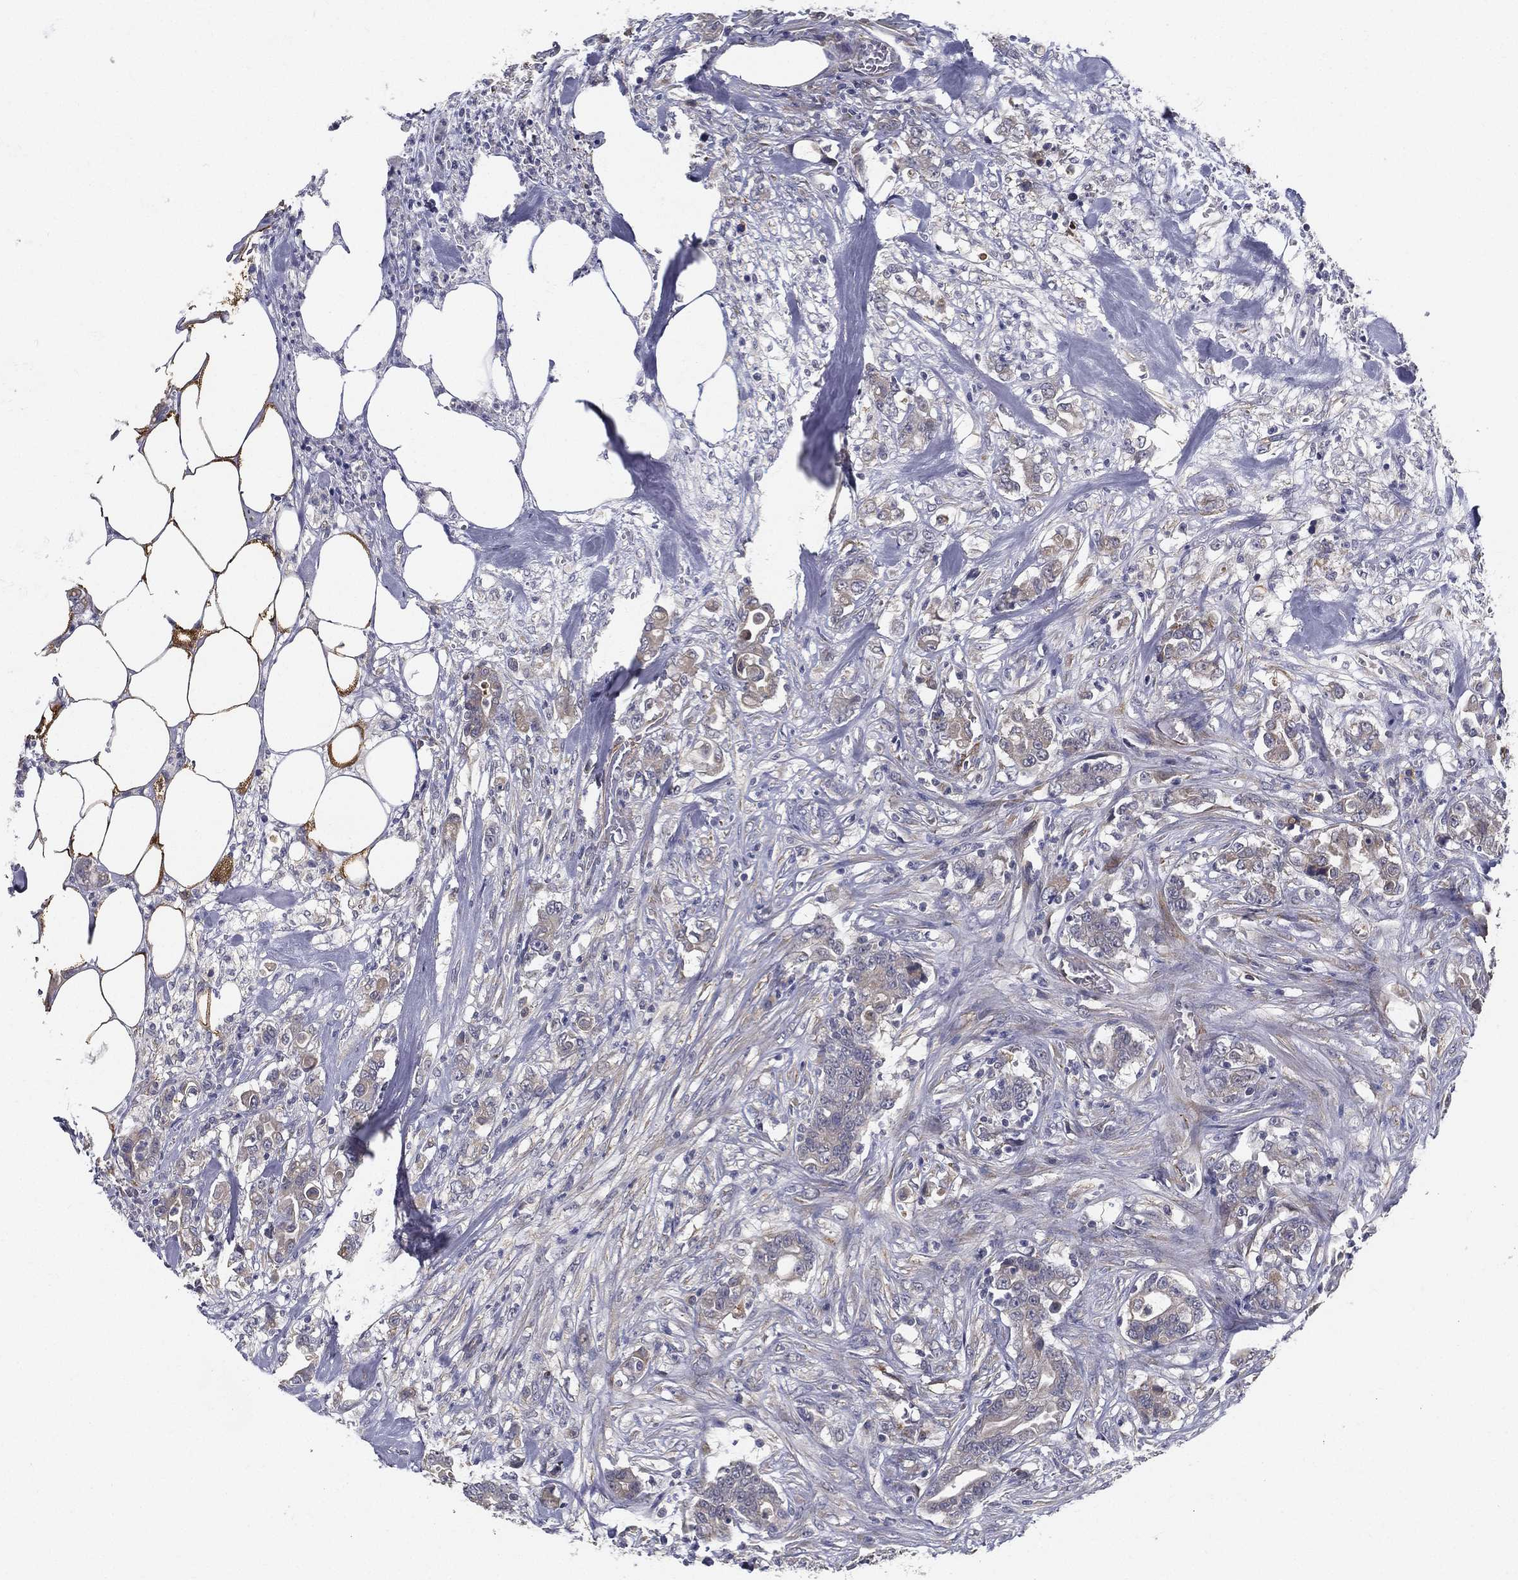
{"staining": {"intensity": "weak", "quantity": "25%-75%", "location": "cytoplasmic/membranous"}, "tissue": "colorectal cancer", "cell_type": "Tumor cells", "image_type": "cancer", "snomed": [{"axis": "morphology", "description": "Adenocarcinoma, NOS"}, {"axis": "topography", "description": "Colon"}], "caption": "A histopathology image of colorectal cancer stained for a protein exhibits weak cytoplasmic/membranous brown staining in tumor cells.", "gene": "LRRC56", "patient": {"sex": "female", "age": 69}}